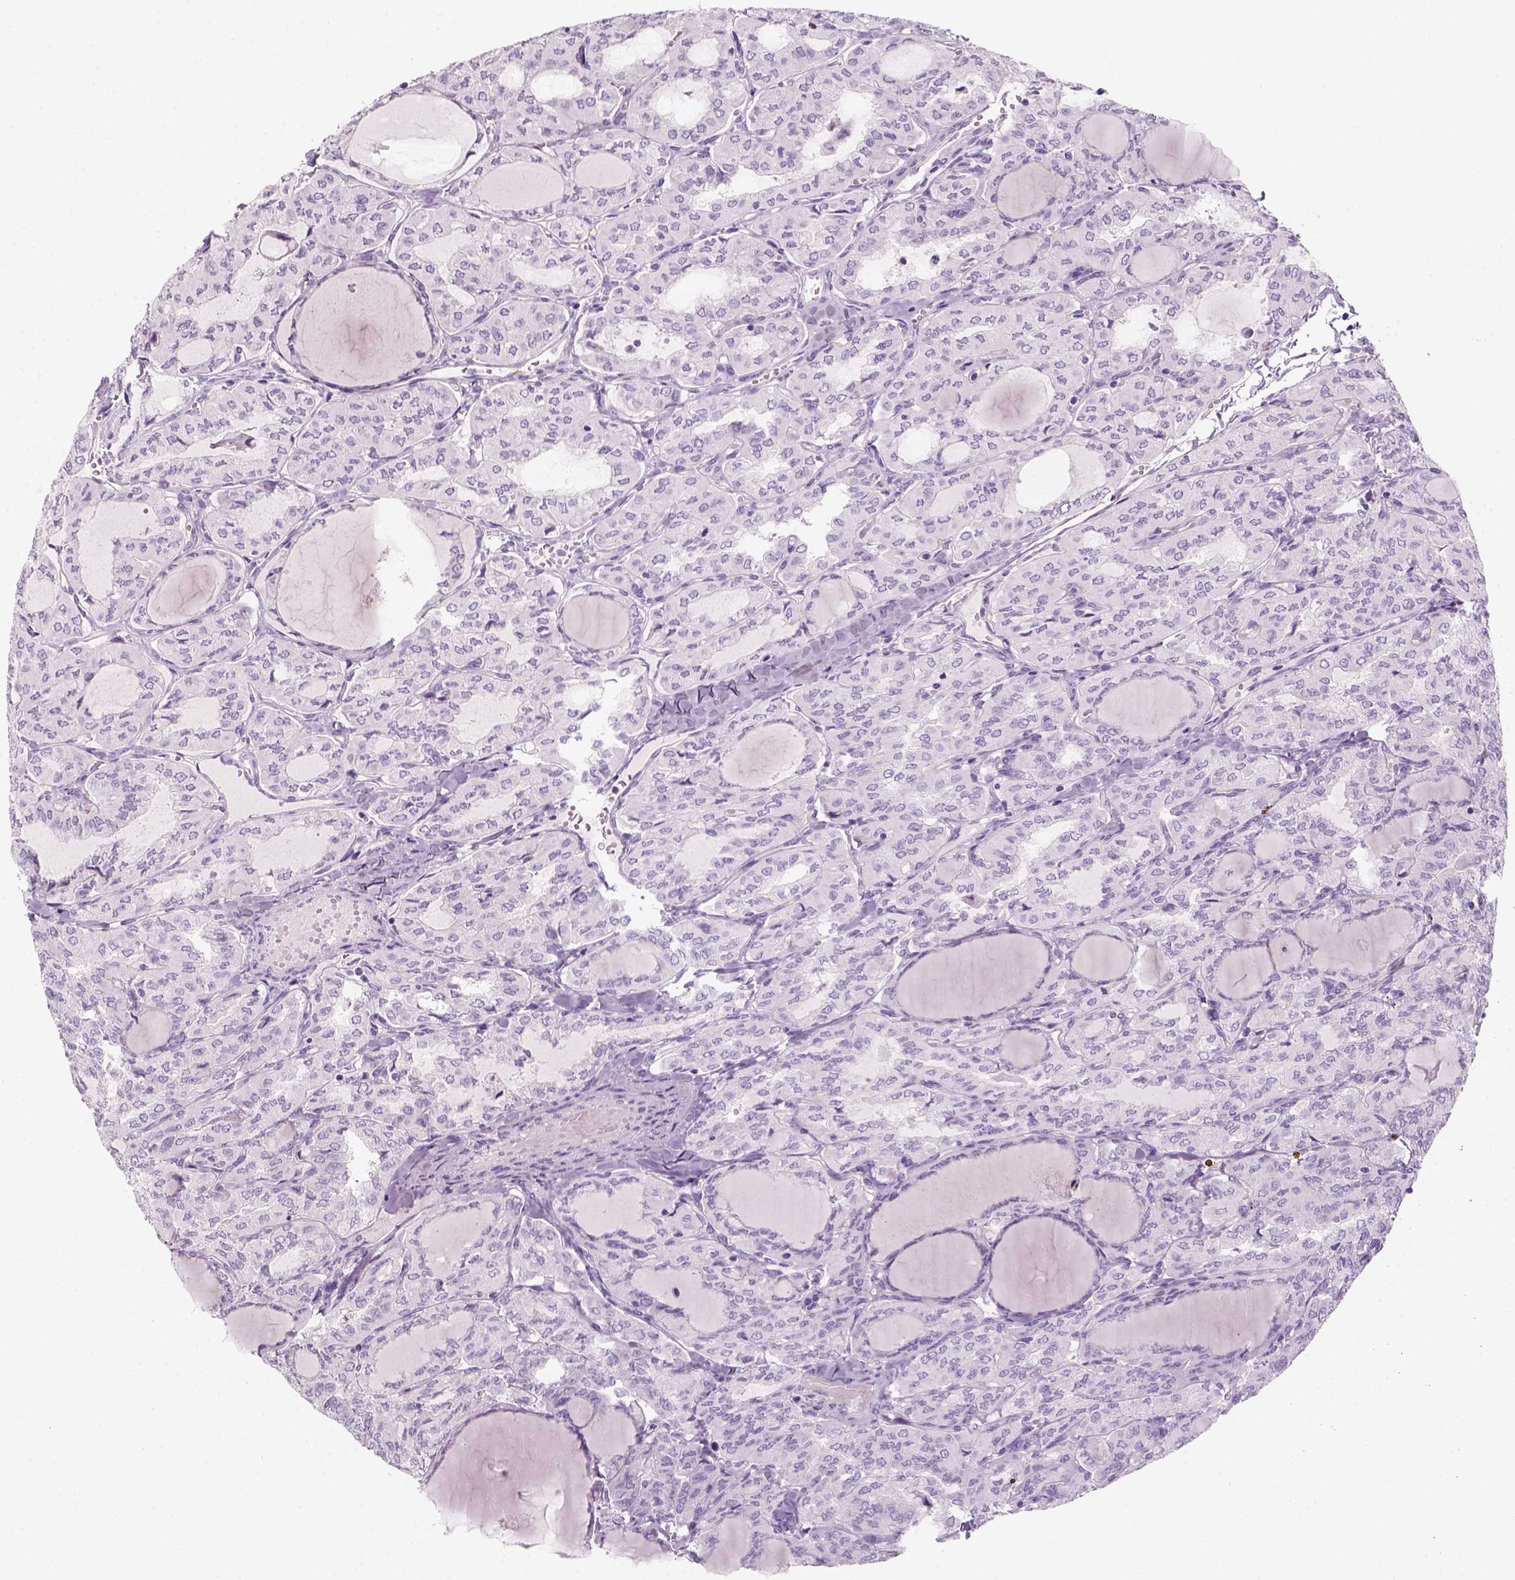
{"staining": {"intensity": "negative", "quantity": "none", "location": "none"}, "tissue": "thyroid cancer", "cell_type": "Tumor cells", "image_type": "cancer", "snomed": [{"axis": "morphology", "description": "Papillary adenocarcinoma, NOS"}, {"axis": "topography", "description": "Thyroid gland"}], "caption": "The IHC micrograph has no significant staining in tumor cells of papillary adenocarcinoma (thyroid) tissue. The staining is performed using DAB (3,3'-diaminobenzidine) brown chromogen with nuclei counter-stained in using hematoxylin.", "gene": "KRT25", "patient": {"sex": "male", "age": 20}}